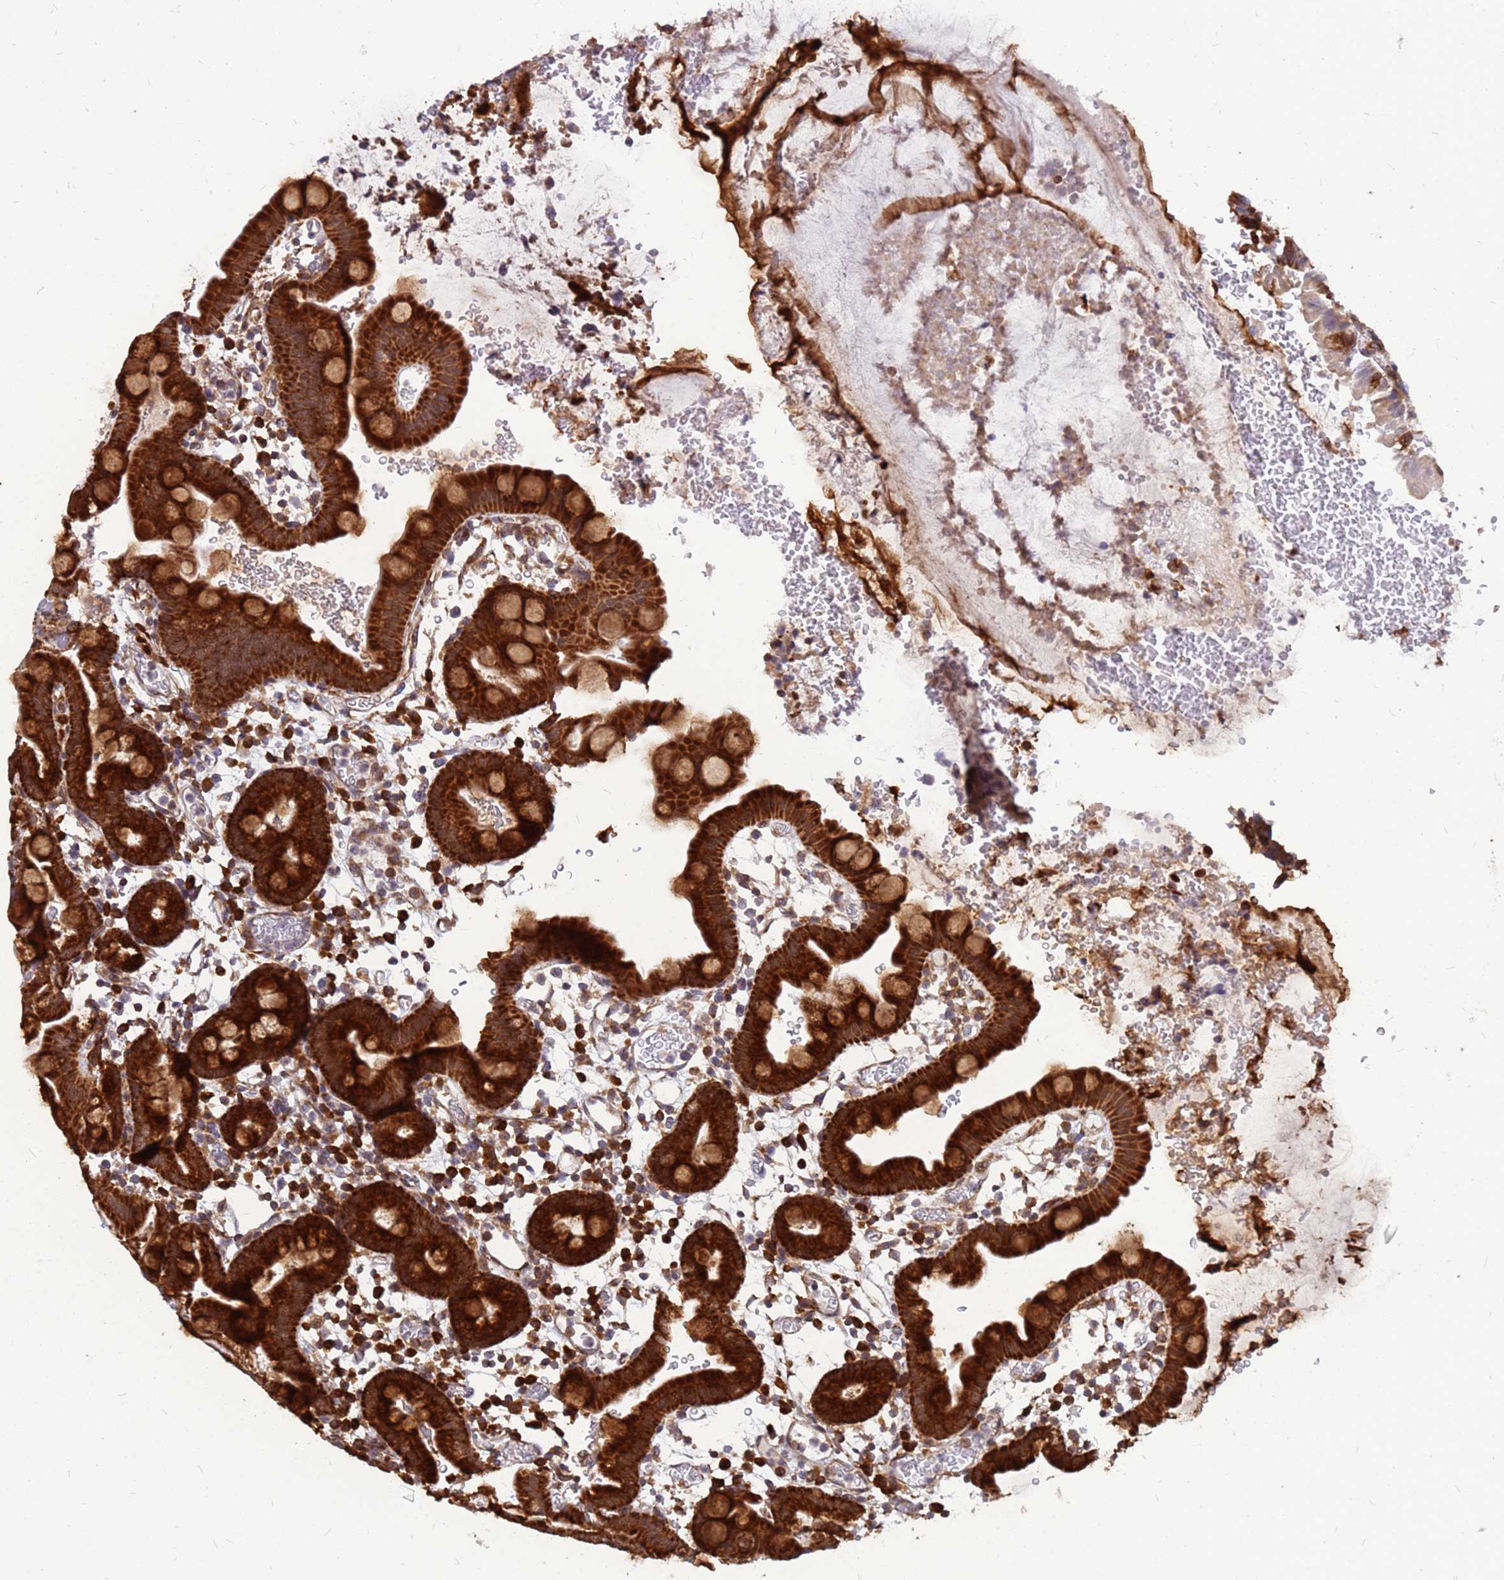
{"staining": {"intensity": "strong", "quantity": ">75%", "location": "cytoplasmic/membranous"}, "tissue": "small intestine", "cell_type": "Glandular cells", "image_type": "normal", "snomed": [{"axis": "morphology", "description": "Normal tissue, NOS"}, {"axis": "topography", "description": "Stomach, upper"}, {"axis": "topography", "description": "Stomach, lower"}, {"axis": "topography", "description": "Small intestine"}], "caption": "Protein analysis of benign small intestine exhibits strong cytoplasmic/membranous staining in about >75% of glandular cells.", "gene": "RPL8", "patient": {"sex": "male", "age": 68}}